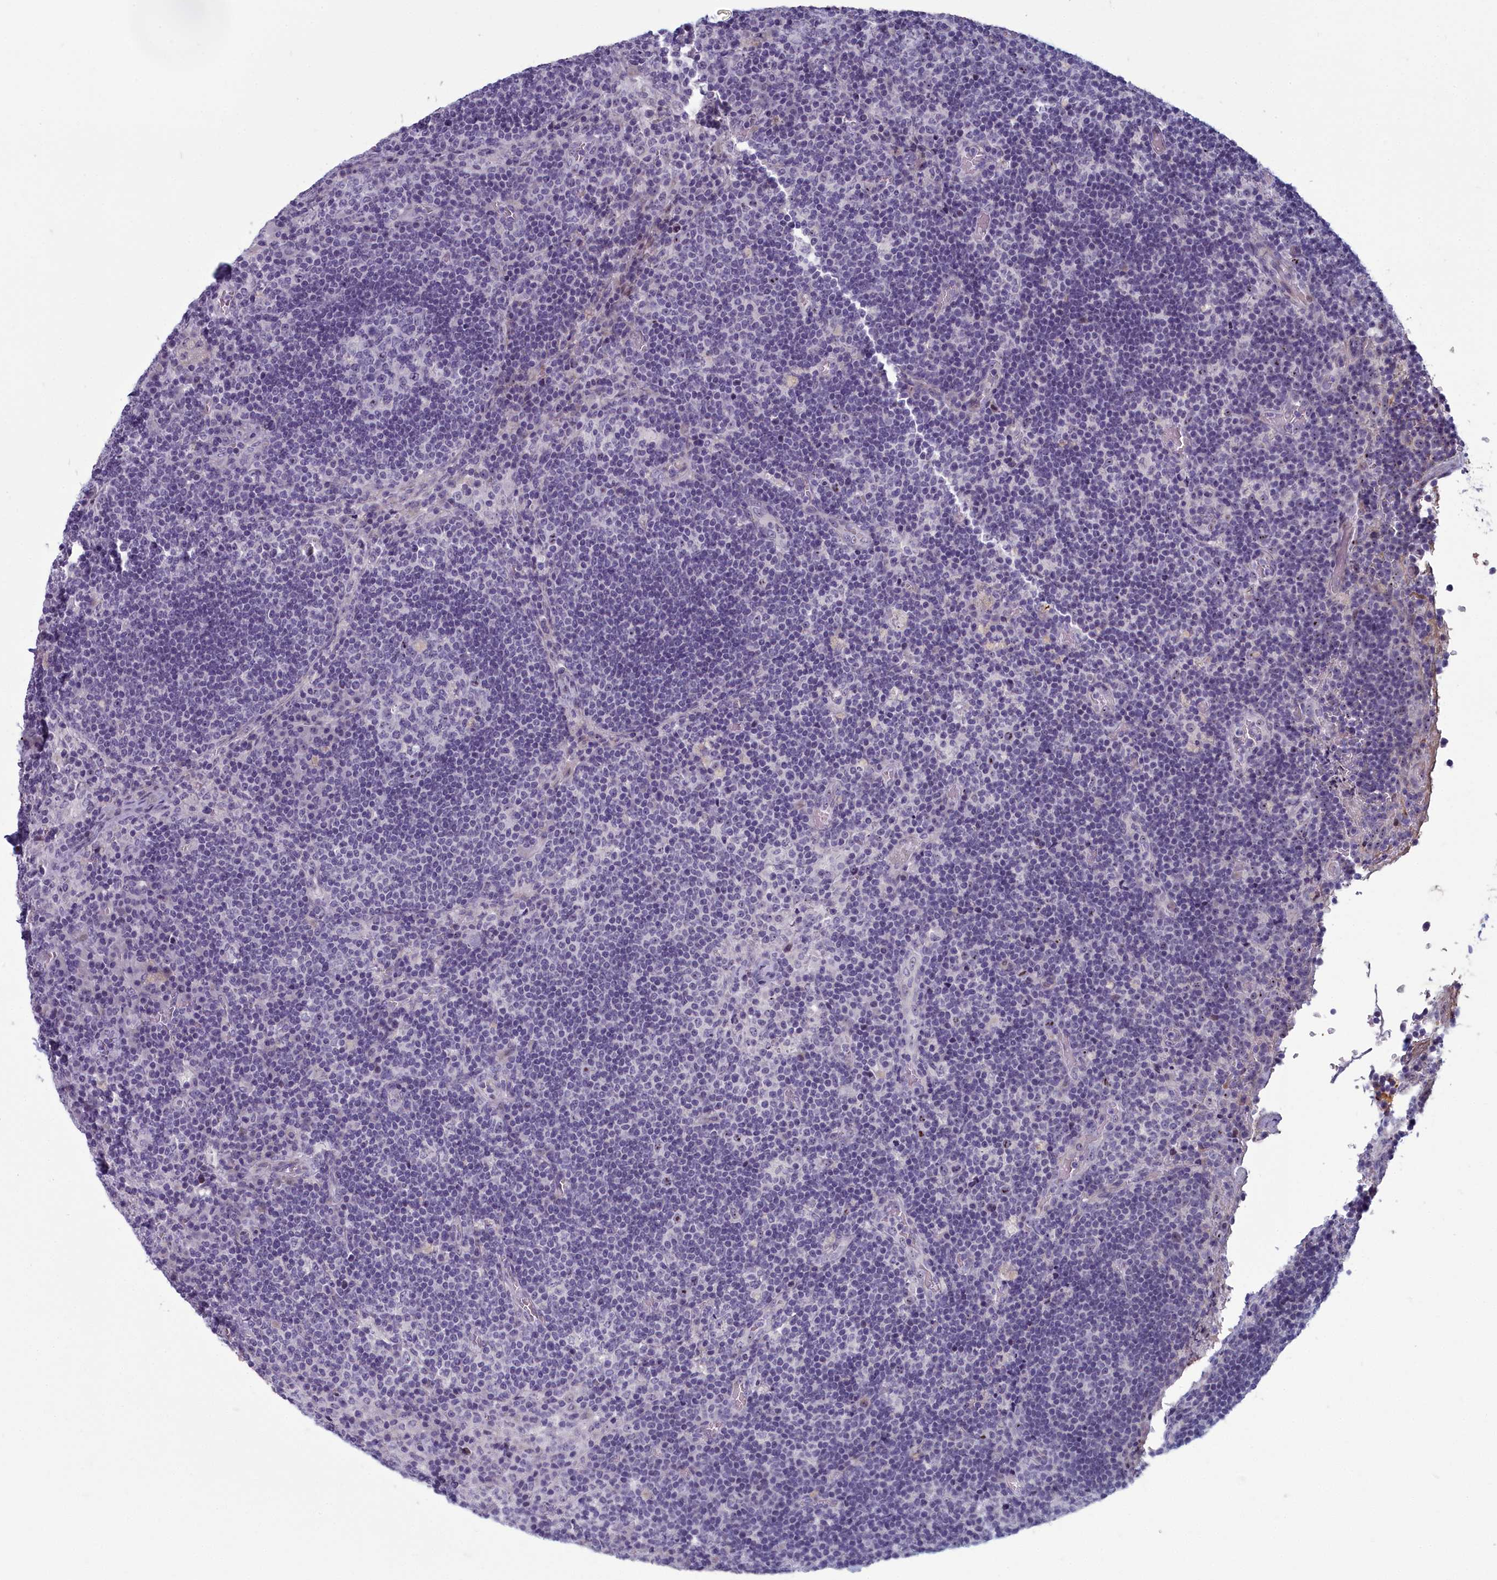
{"staining": {"intensity": "negative", "quantity": "none", "location": "none"}, "tissue": "lymph node", "cell_type": "Germinal center cells", "image_type": "normal", "snomed": [{"axis": "morphology", "description": "Normal tissue, NOS"}, {"axis": "topography", "description": "Lymph node"}], "caption": "This is an immunohistochemistry image of benign human lymph node. There is no positivity in germinal center cells.", "gene": "INSYN2A", "patient": {"sex": "male", "age": 58}}